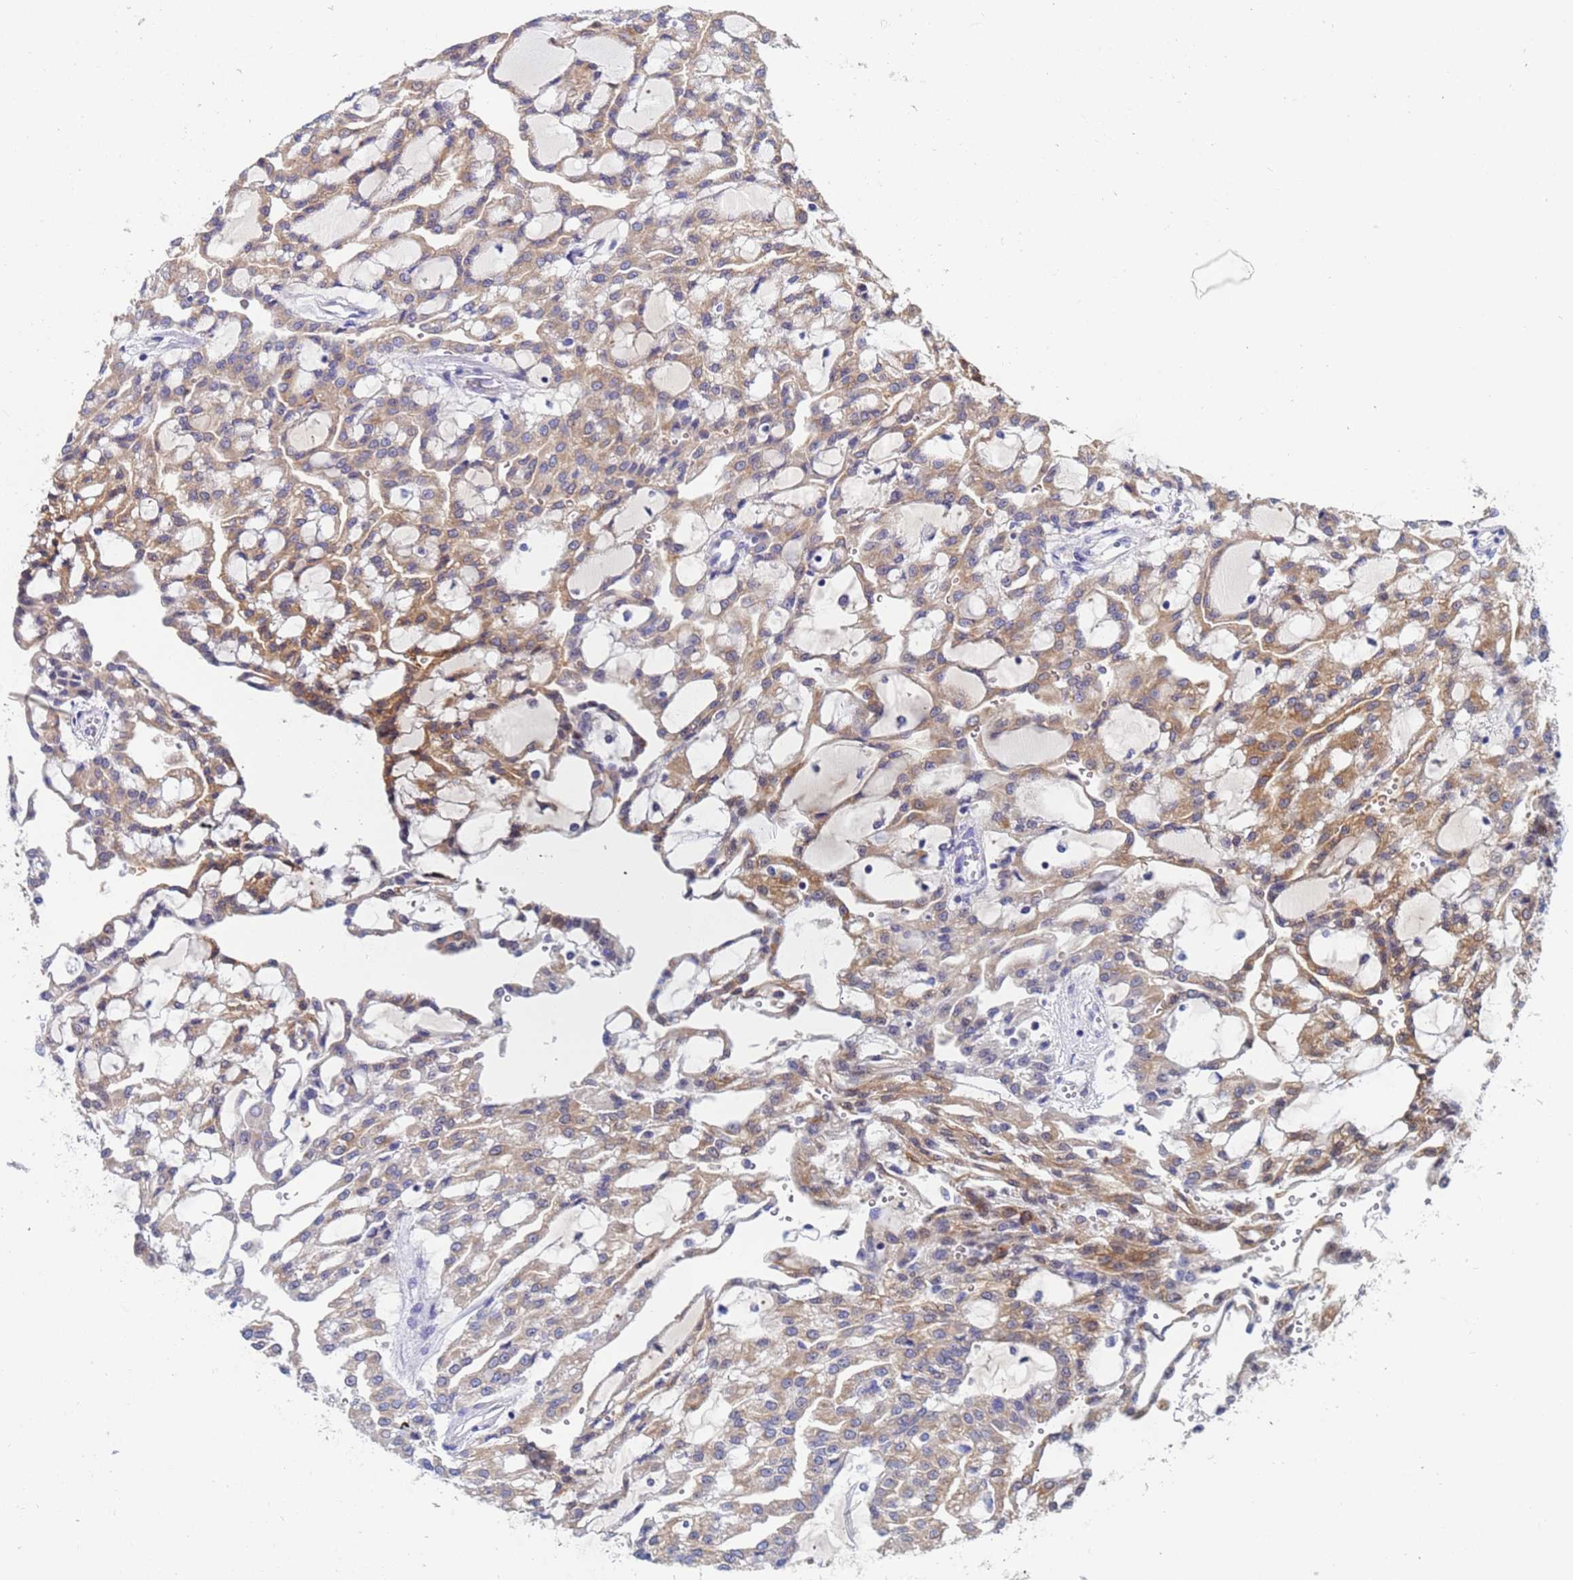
{"staining": {"intensity": "moderate", "quantity": ">75%", "location": "cytoplasmic/membranous"}, "tissue": "renal cancer", "cell_type": "Tumor cells", "image_type": "cancer", "snomed": [{"axis": "morphology", "description": "Adenocarcinoma, NOS"}, {"axis": "topography", "description": "Kidney"}], "caption": "About >75% of tumor cells in renal cancer reveal moderate cytoplasmic/membranous protein expression as visualized by brown immunohistochemical staining.", "gene": "TTLL11", "patient": {"sex": "male", "age": 63}}